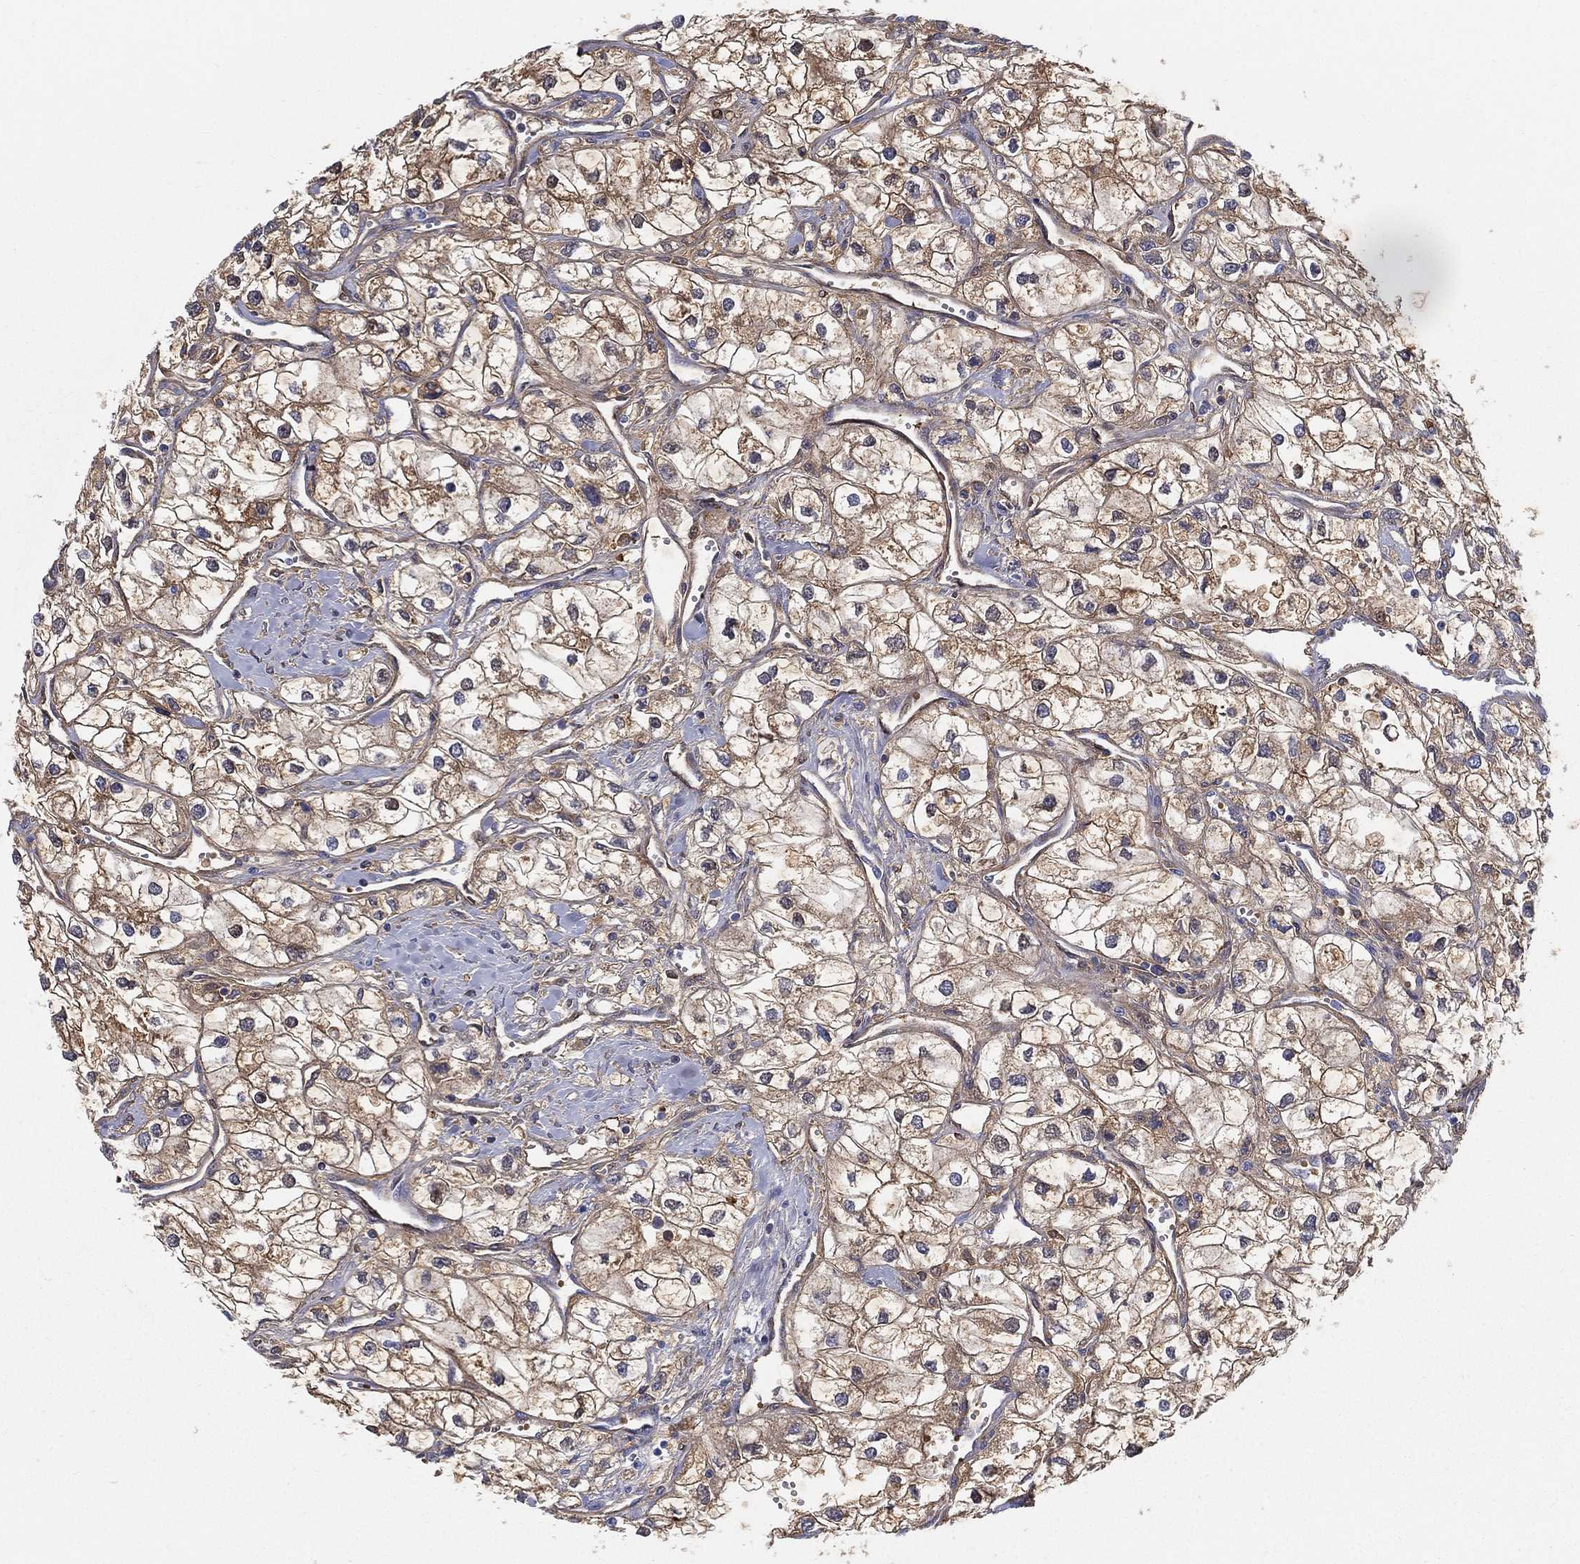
{"staining": {"intensity": "strong", "quantity": "25%-75%", "location": "cytoplasmic/membranous"}, "tissue": "renal cancer", "cell_type": "Tumor cells", "image_type": "cancer", "snomed": [{"axis": "morphology", "description": "Adenocarcinoma, NOS"}, {"axis": "topography", "description": "Kidney"}], "caption": "A brown stain labels strong cytoplasmic/membranous staining of a protein in renal cancer tumor cells.", "gene": "IFNB1", "patient": {"sex": "male", "age": 59}}